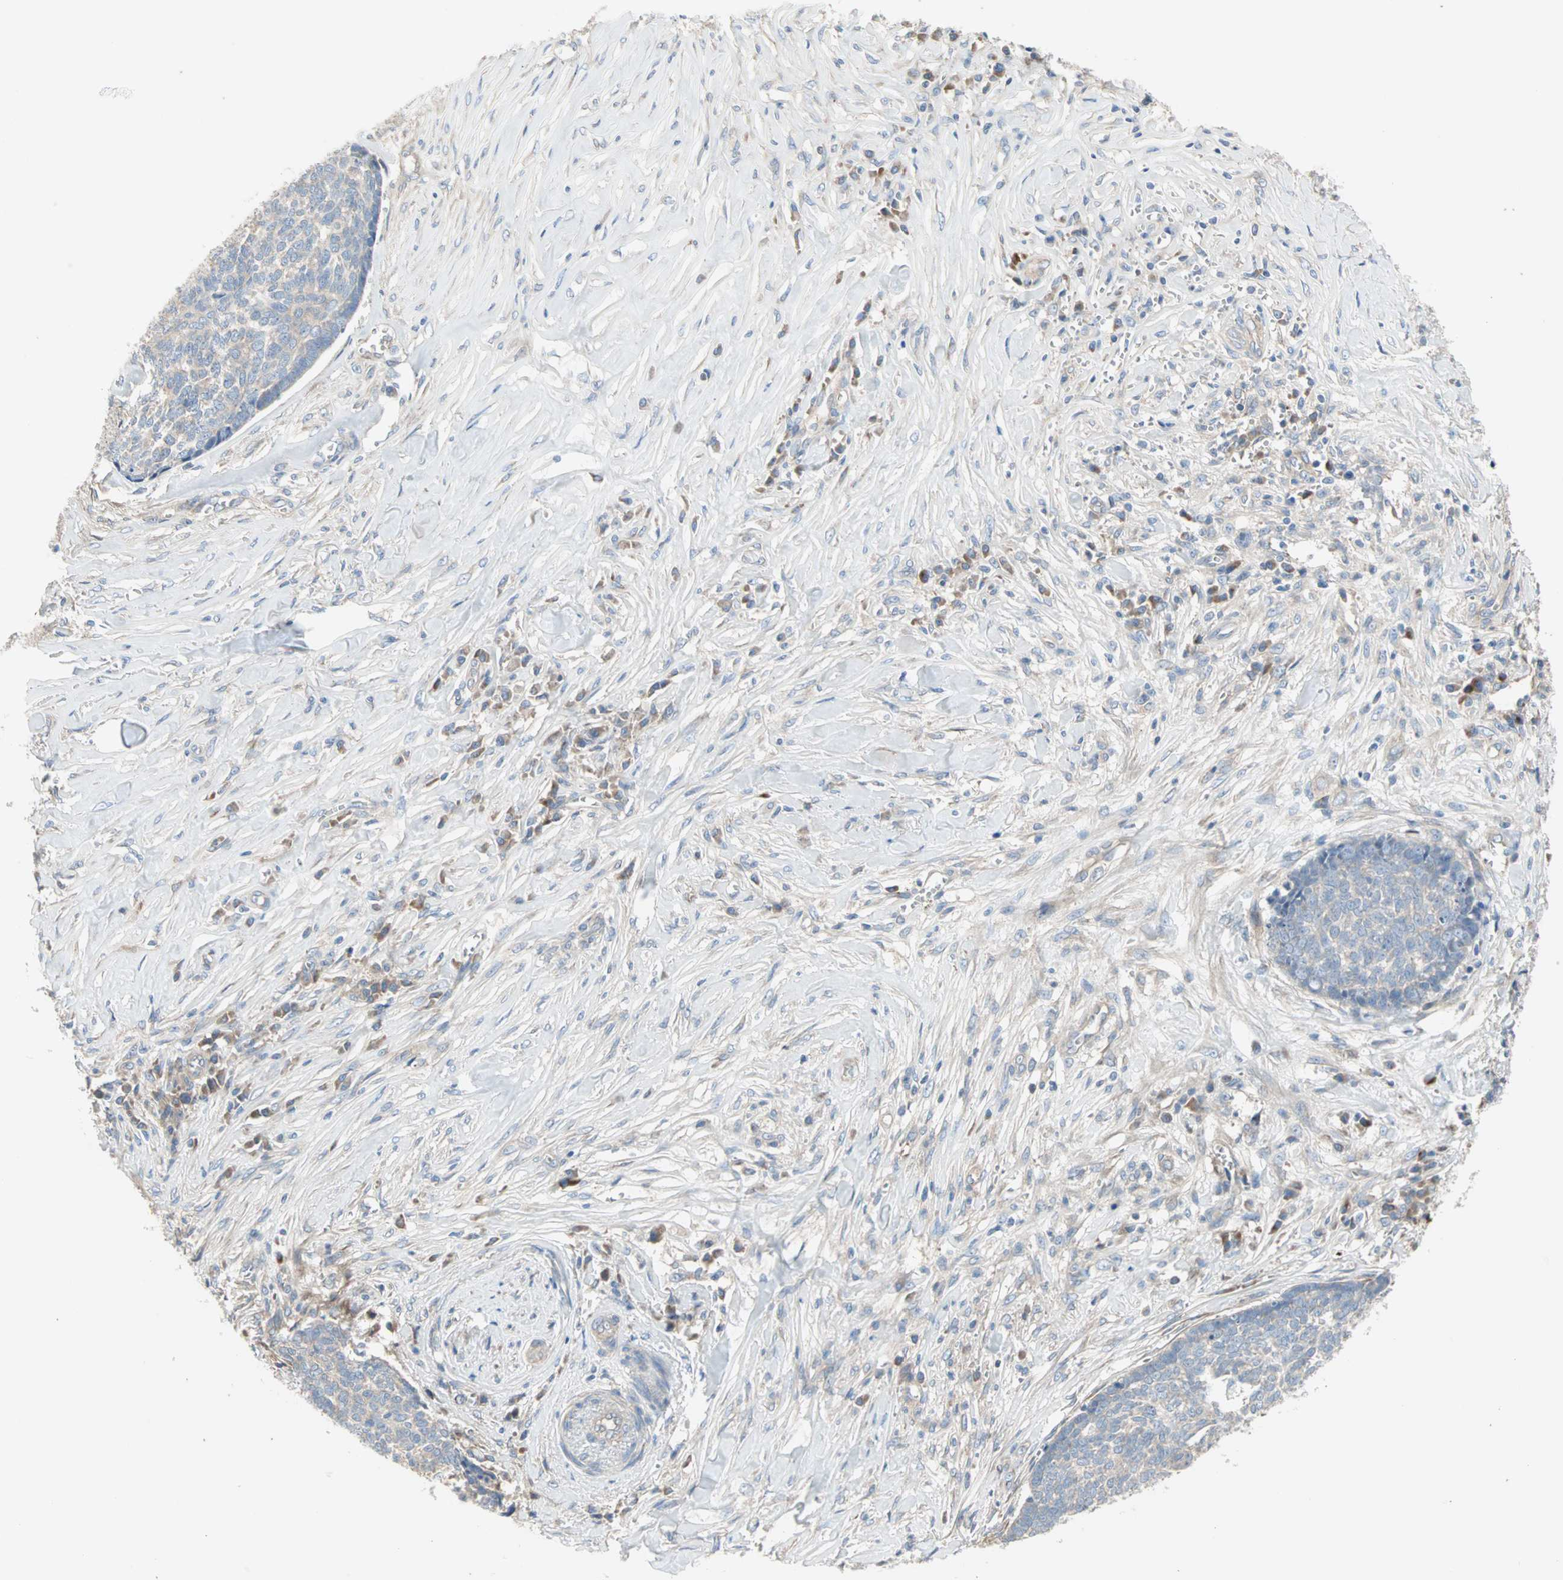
{"staining": {"intensity": "weak", "quantity": "25%-75%", "location": "cytoplasmic/membranous"}, "tissue": "skin cancer", "cell_type": "Tumor cells", "image_type": "cancer", "snomed": [{"axis": "morphology", "description": "Basal cell carcinoma"}, {"axis": "topography", "description": "Skin"}], "caption": "Basal cell carcinoma (skin) was stained to show a protein in brown. There is low levels of weak cytoplasmic/membranous positivity in about 25%-75% of tumor cells.", "gene": "PDE8A", "patient": {"sex": "male", "age": 84}}